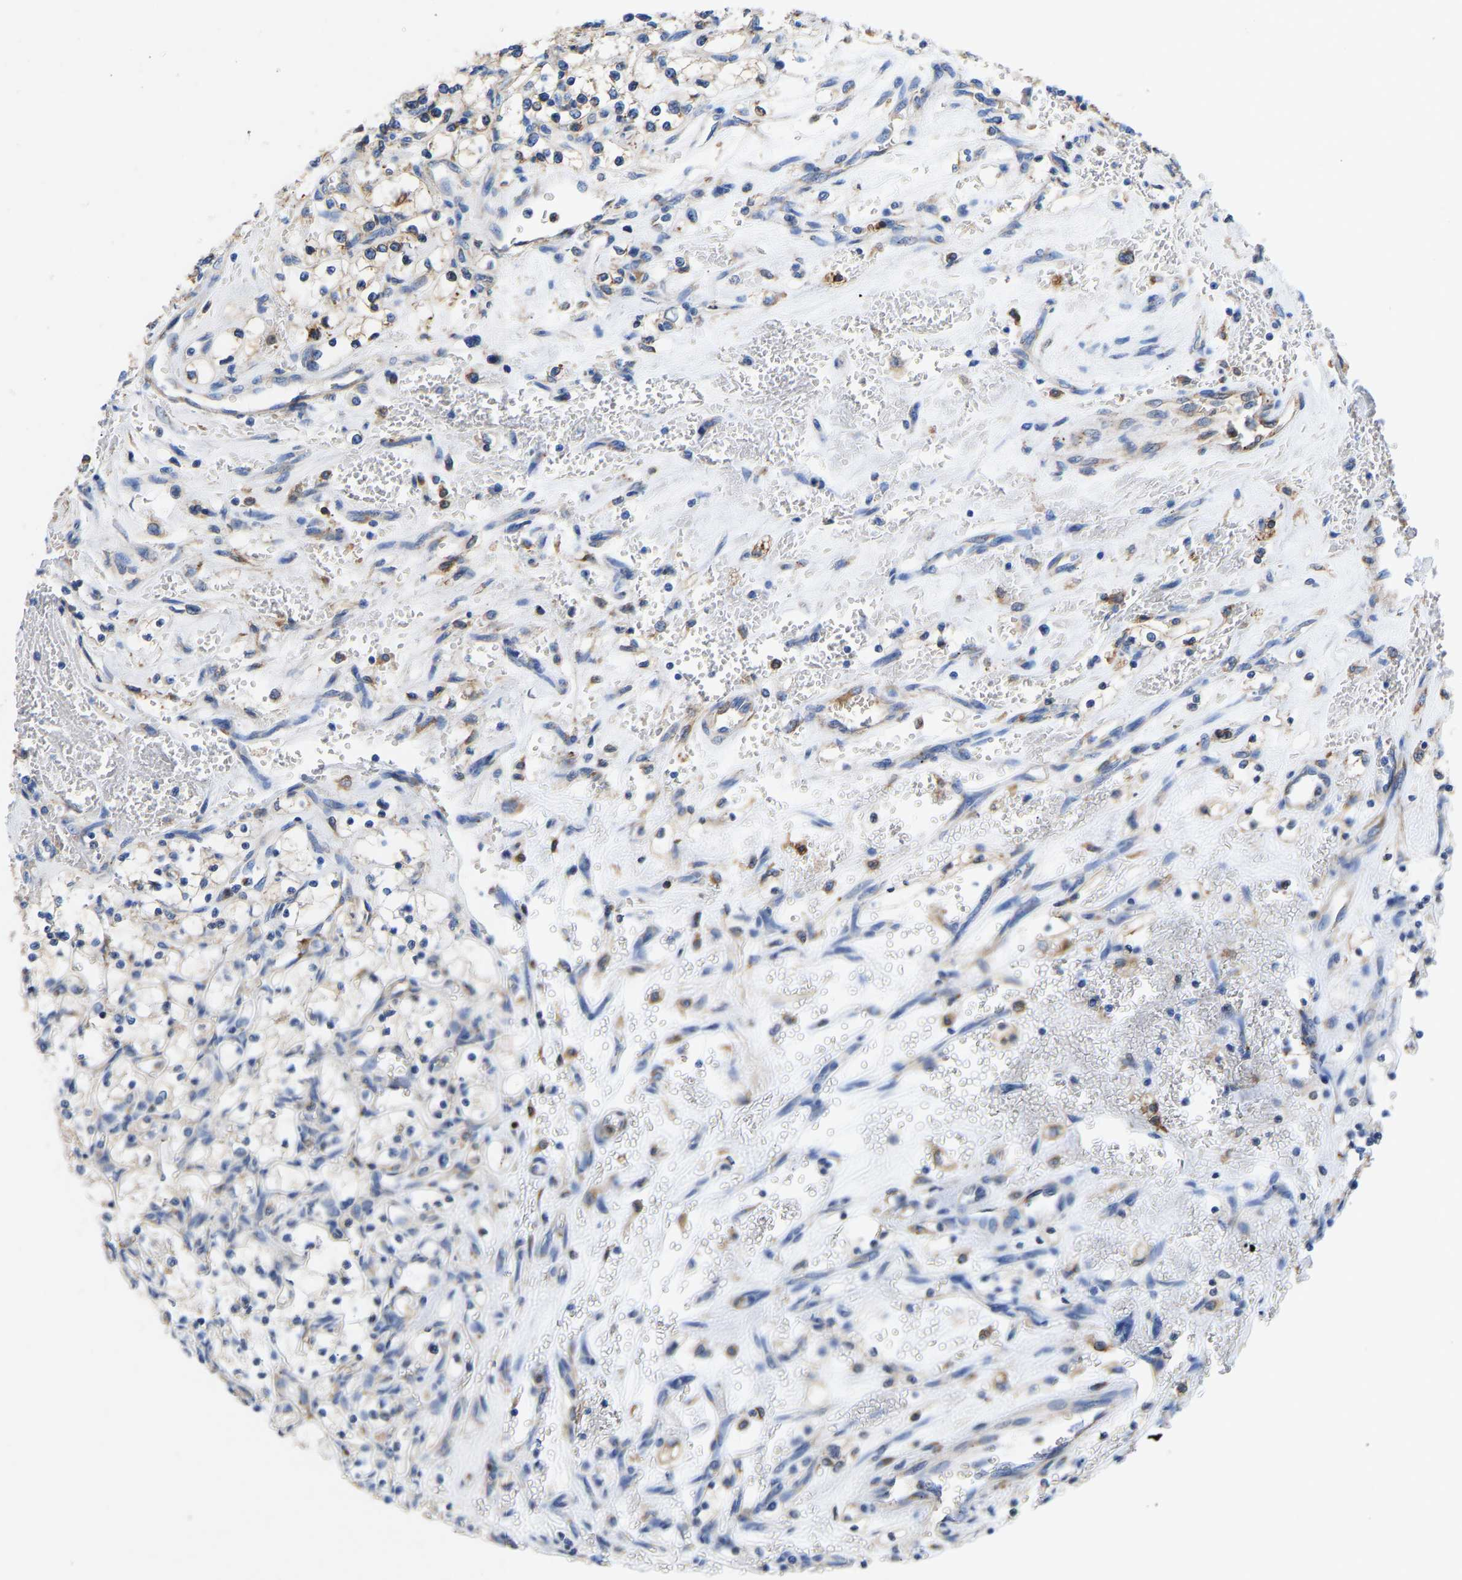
{"staining": {"intensity": "negative", "quantity": "none", "location": "none"}, "tissue": "renal cancer", "cell_type": "Tumor cells", "image_type": "cancer", "snomed": [{"axis": "morphology", "description": "Adenocarcinoma, NOS"}, {"axis": "topography", "description": "Kidney"}], "caption": "Immunohistochemical staining of renal cancer (adenocarcinoma) demonstrates no significant positivity in tumor cells.", "gene": "P4HB", "patient": {"sex": "female", "age": 69}}